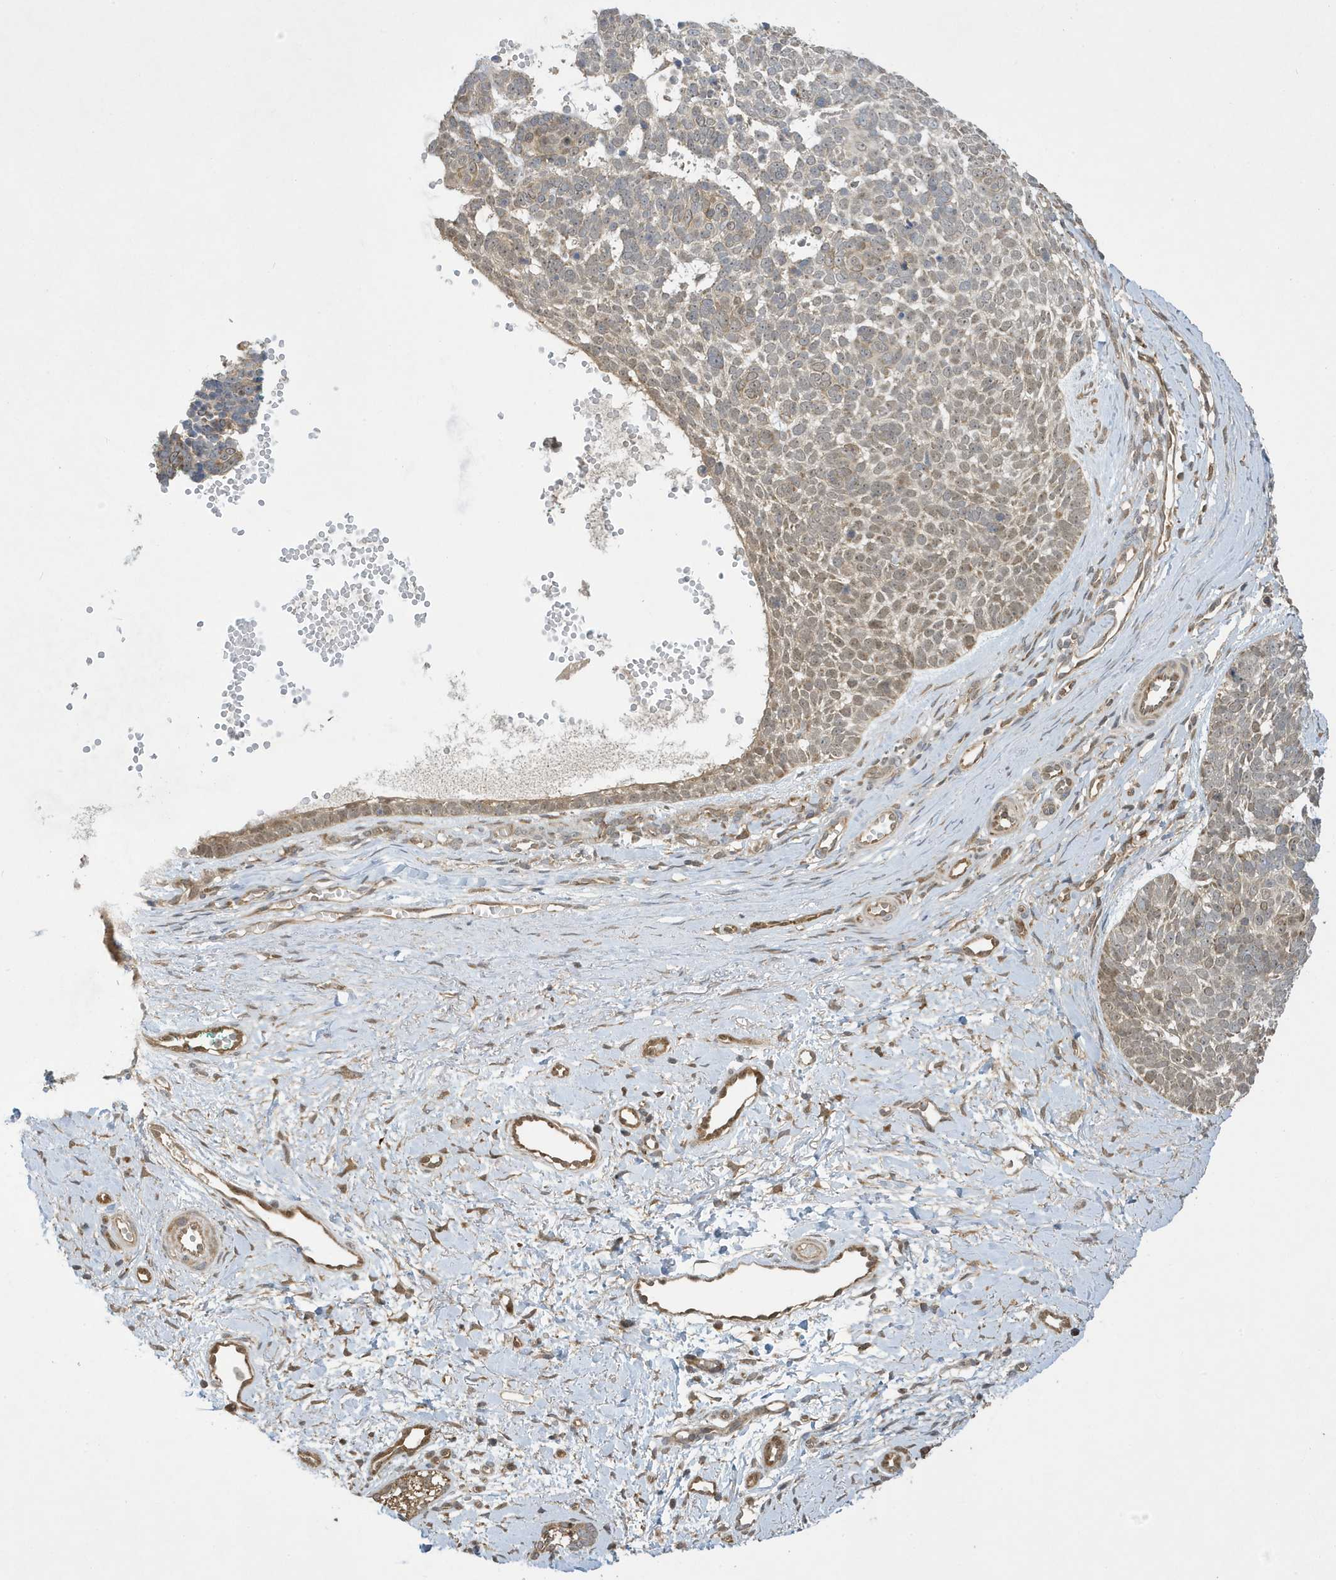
{"staining": {"intensity": "weak", "quantity": "25%-75%", "location": "cytoplasmic/membranous,nuclear"}, "tissue": "skin cancer", "cell_type": "Tumor cells", "image_type": "cancer", "snomed": [{"axis": "morphology", "description": "Basal cell carcinoma"}, {"axis": "topography", "description": "Skin"}], "caption": "This is a histology image of IHC staining of skin basal cell carcinoma, which shows weak staining in the cytoplasmic/membranous and nuclear of tumor cells.", "gene": "NCOA7", "patient": {"sex": "female", "age": 81}}